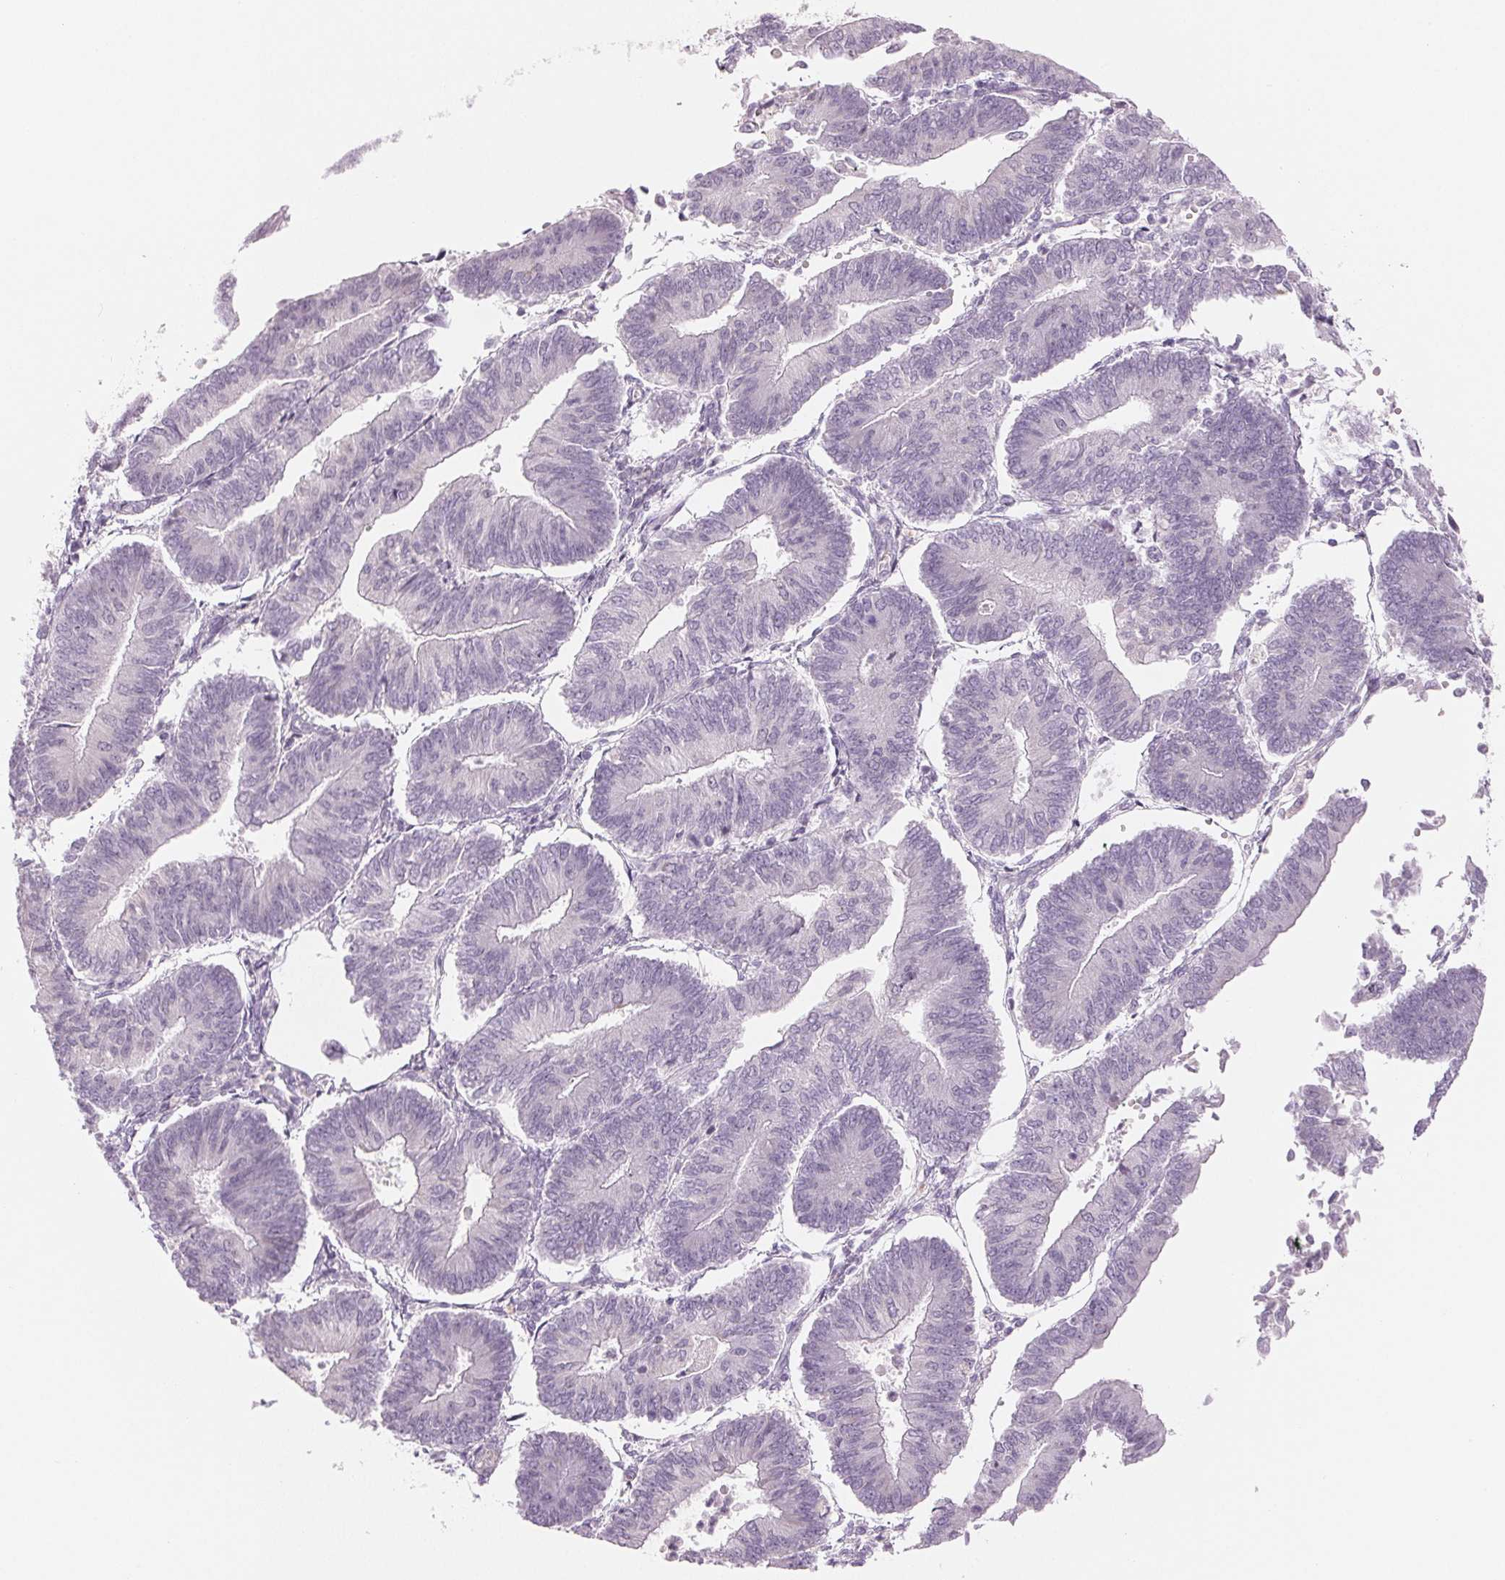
{"staining": {"intensity": "negative", "quantity": "none", "location": "none"}, "tissue": "endometrial cancer", "cell_type": "Tumor cells", "image_type": "cancer", "snomed": [{"axis": "morphology", "description": "Adenocarcinoma, NOS"}, {"axis": "topography", "description": "Endometrium"}], "caption": "Image shows no significant protein expression in tumor cells of adenocarcinoma (endometrial).", "gene": "EHHADH", "patient": {"sex": "female", "age": 65}}